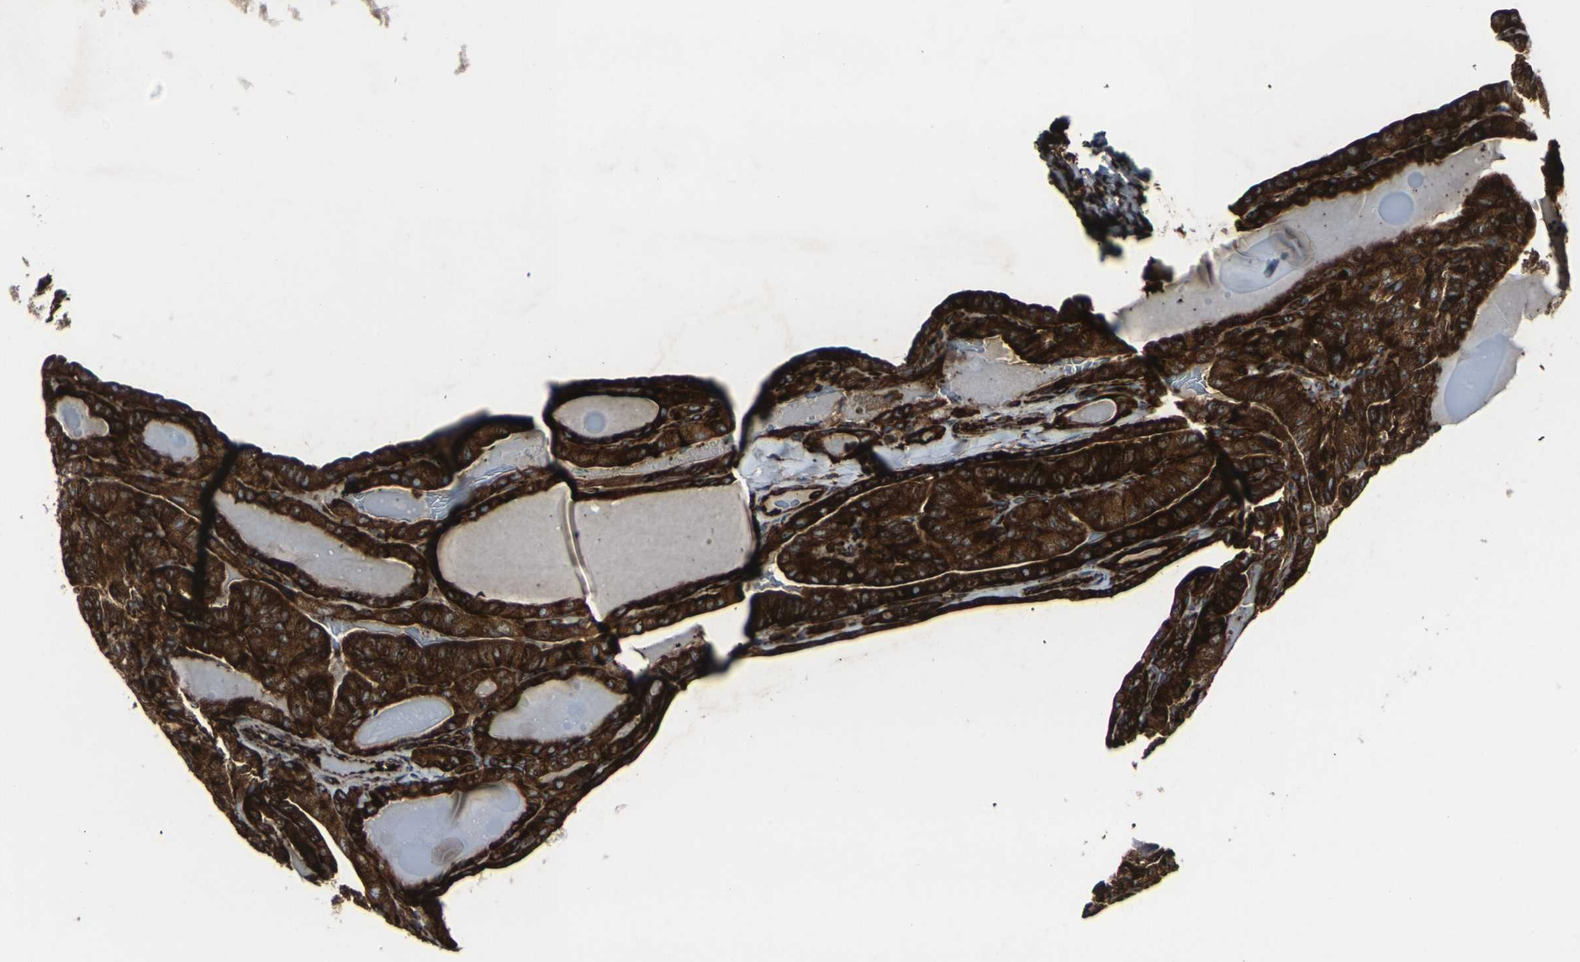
{"staining": {"intensity": "strong", "quantity": ">75%", "location": "cytoplasmic/membranous"}, "tissue": "thyroid cancer", "cell_type": "Tumor cells", "image_type": "cancer", "snomed": [{"axis": "morphology", "description": "Papillary adenocarcinoma, NOS"}, {"axis": "topography", "description": "Thyroid gland"}], "caption": "Thyroid cancer stained with DAB immunohistochemistry (IHC) demonstrates high levels of strong cytoplasmic/membranous staining in about >75% of tumor cells. Immunohistochemistry (ihc) stains the protein of interest in brown and the nuclei are stained blue.", "gene": "MARCHF2", "patient": {"sex": "male", "age": 77}}